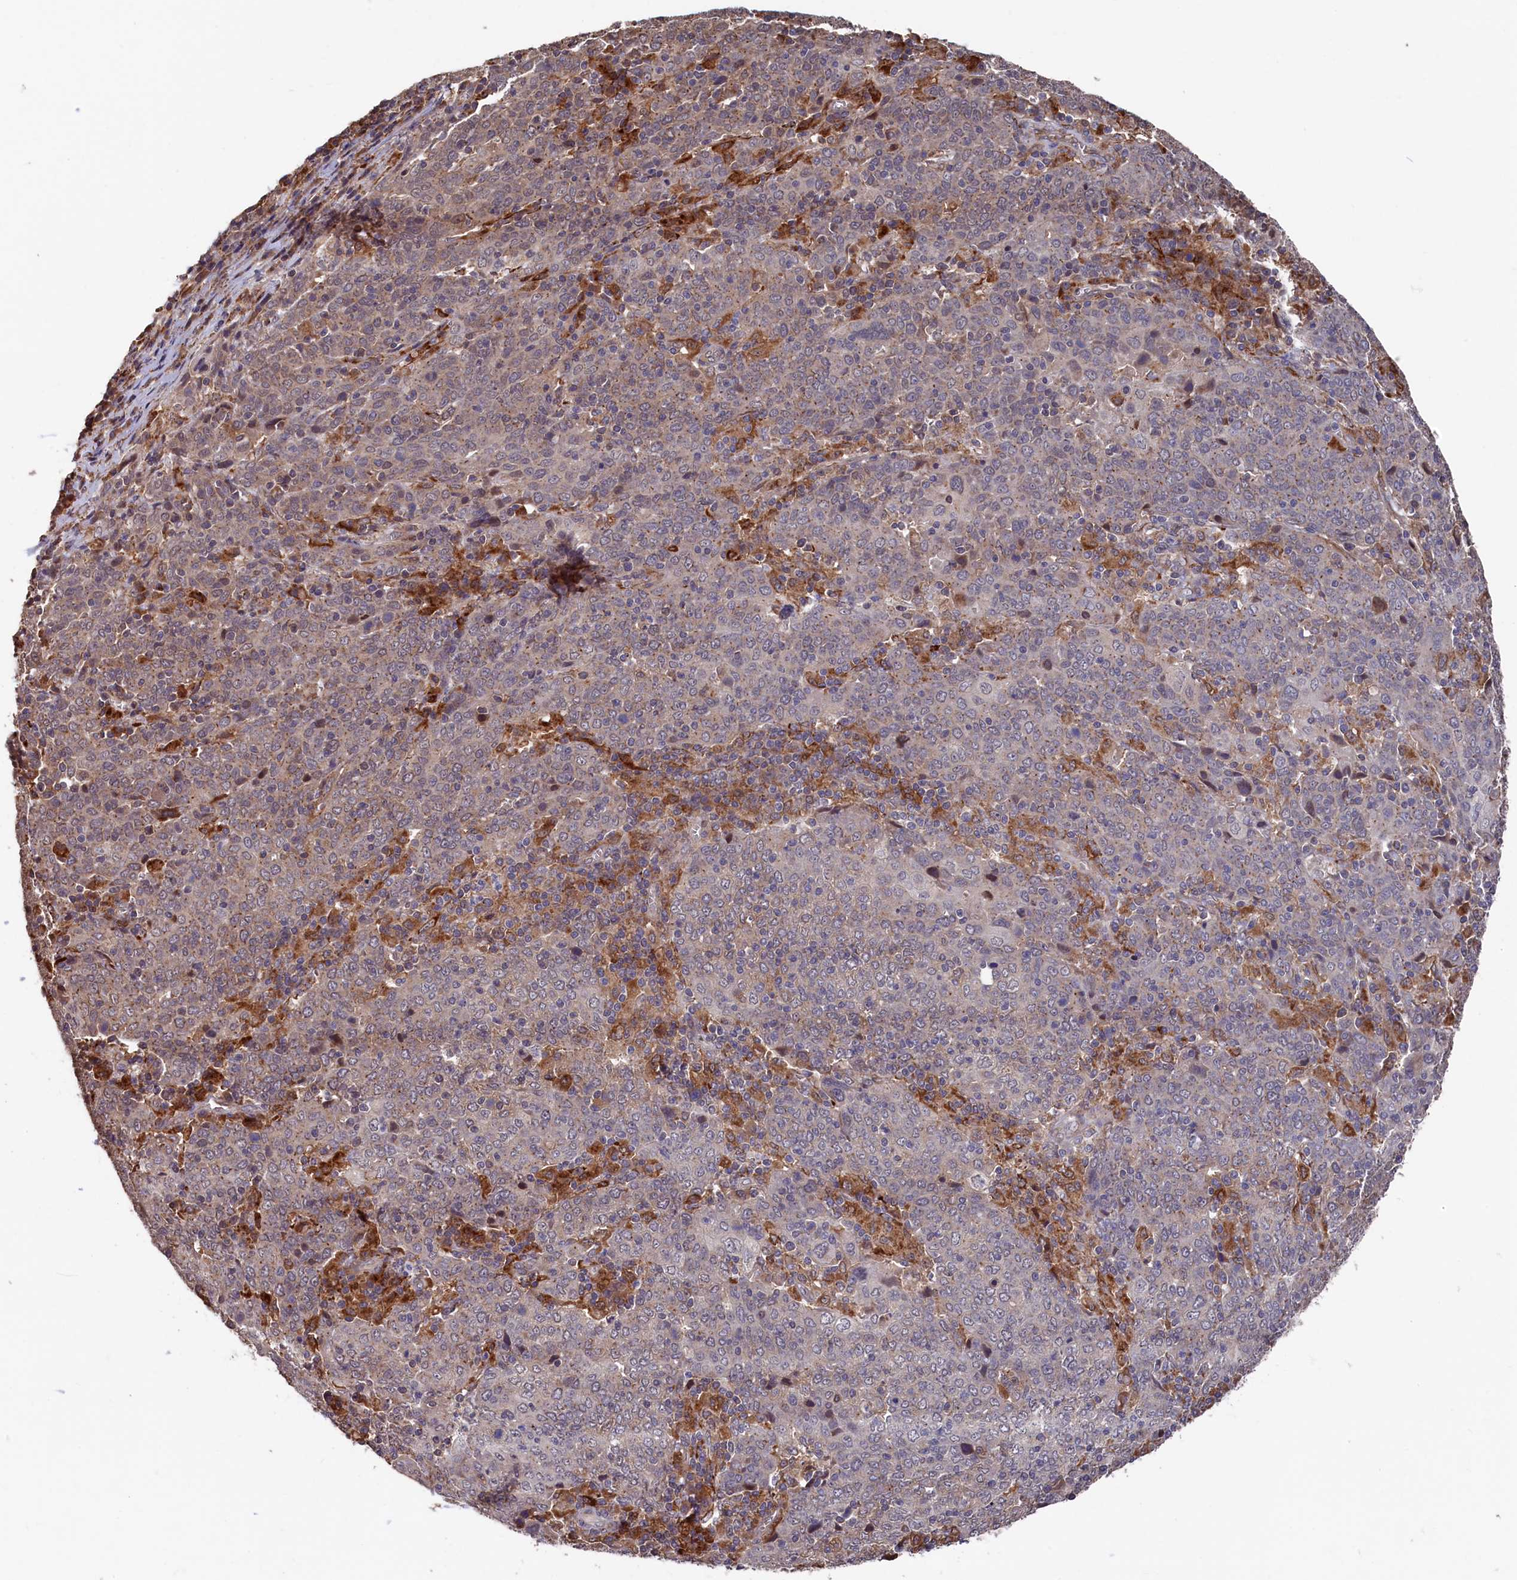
{"staining": {"intensity": "moderate", "quantity": "<25%", "location": "cytoplasmic/membranous"}, "tissue": "cervical cancer", "cell_type": "Tumor cells", "image_type": "cancer", "snomed": [{"axis": "morphology", "description": "Squamous cell carcinoma, NOS"}, {"axis": "topography", "description": "Cervix"}], "caption": "Immunohistochemical staining of human cervical cancer (squamous cell carcinoma) demonstrates low levels of moderate cytoplasmic/membranous protein positivity in about <25% of tumor cells.", "gene": "SLC12A4", "patient": {"sex": "female", "age": 67}}